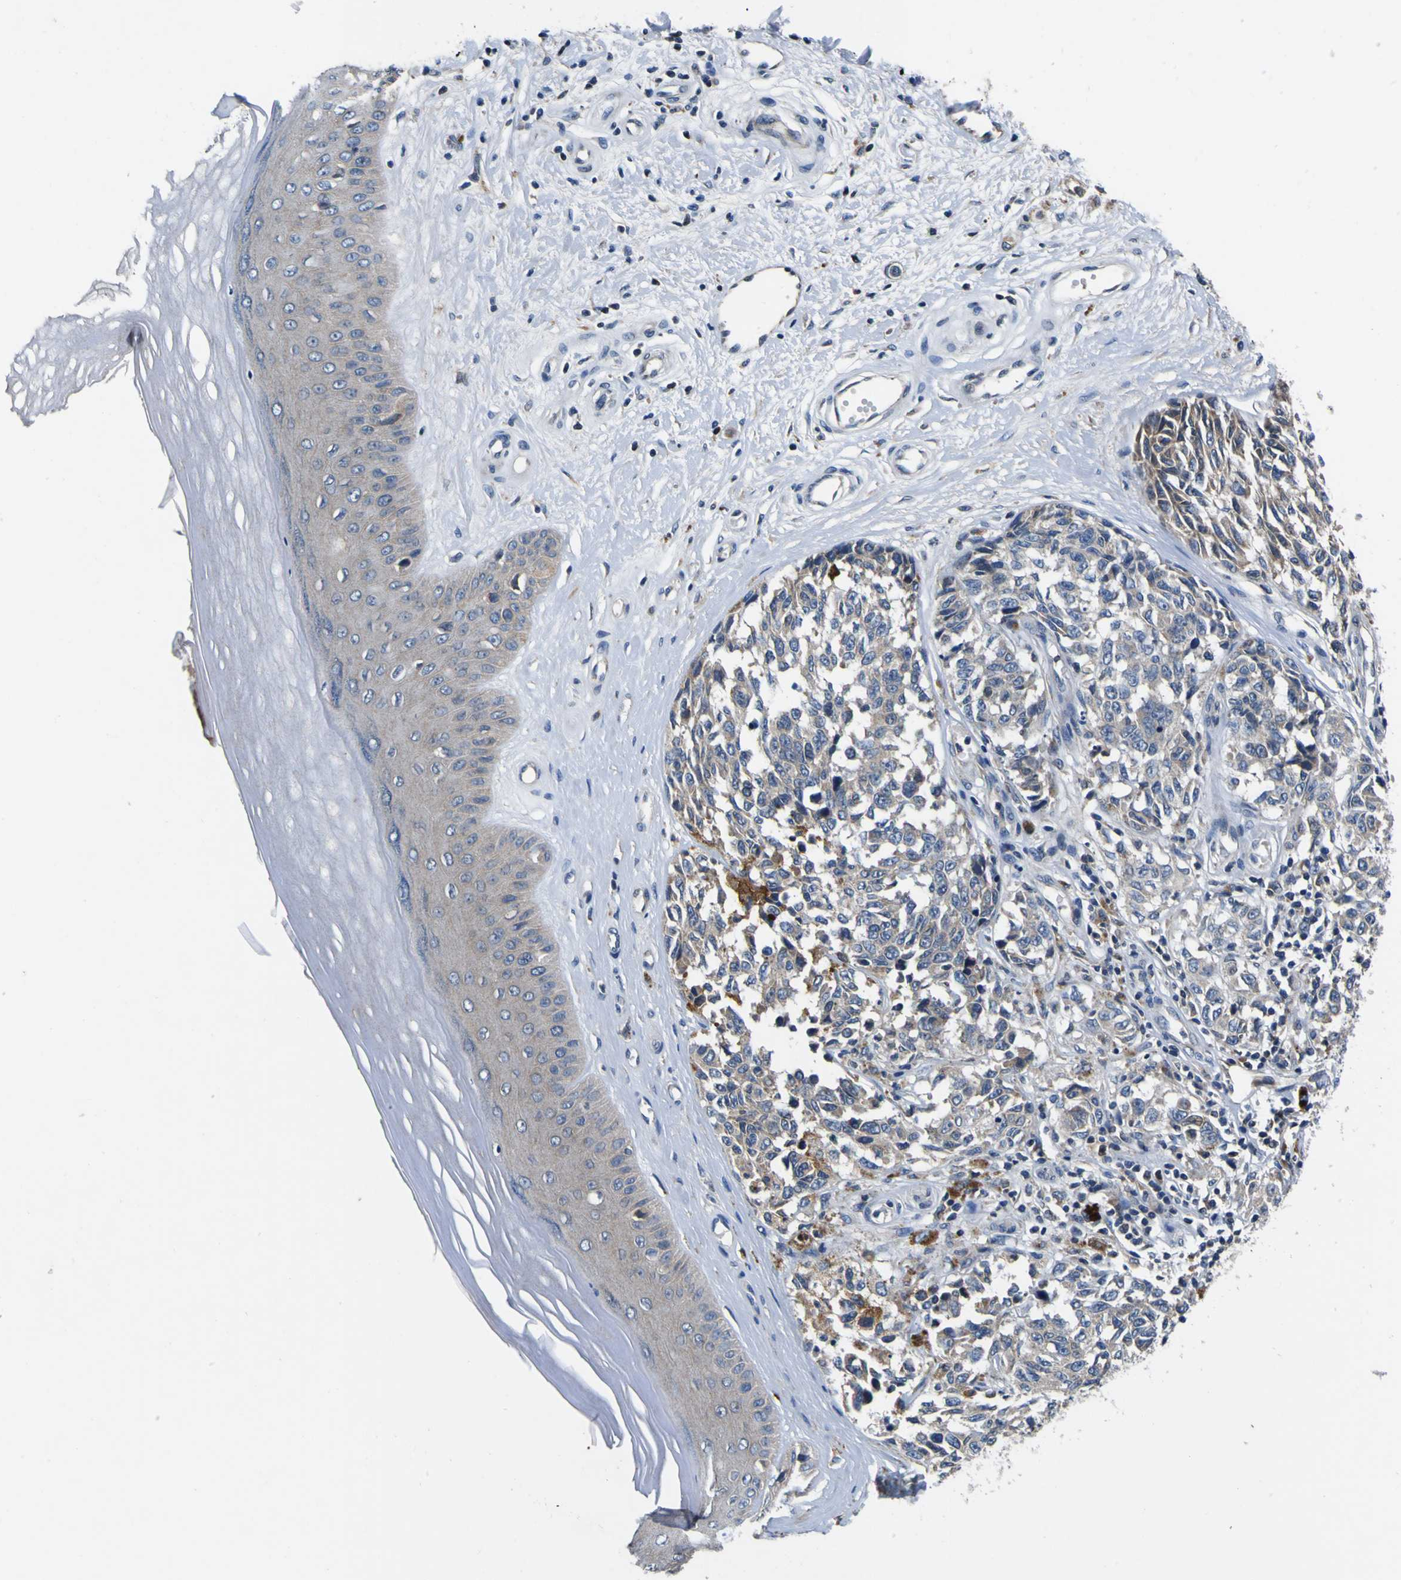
{"staining": {"intensity": "negative", "quantity": "none", "location": "none"}, "tissue": "melanoma", "cell_type": "Tumor cells", "image_type": "cancer", "snomed": [{"axis": "morphology", "description": "Malignant melanoma, NOS"}, {"axis": "topography", "description": "Skin"}], "caption": "Melanoma was stained to show a protein in brown. There is no significant staining in tumor cells.", "gene": "EPHB4", "patient": {"sex": "female", "age": 64}}